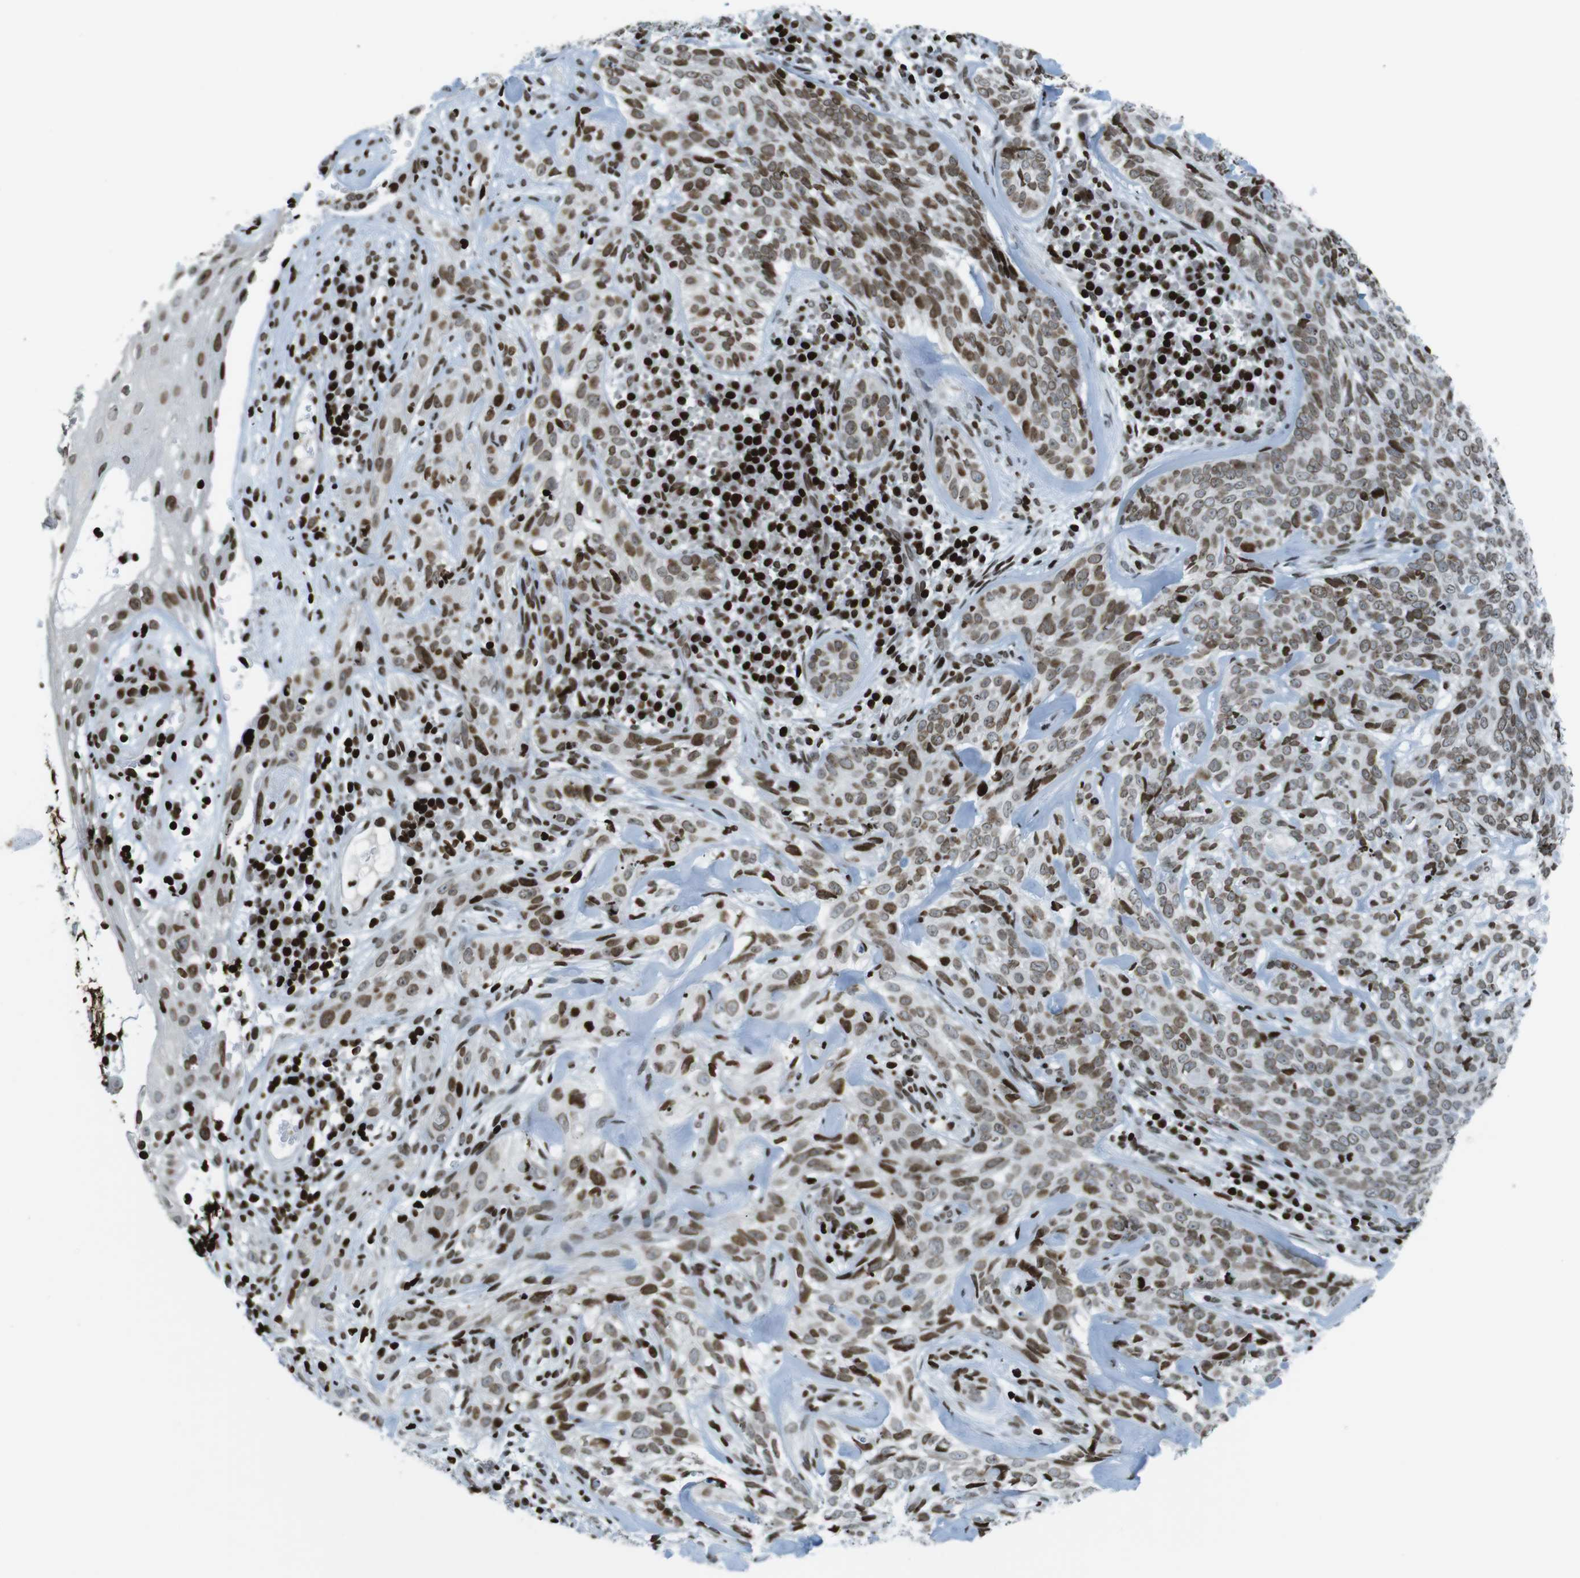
{"staining": {"intensity": "moderate", "quantity": ">75%", "location": "nuclear"}, "tissue": "skin cancer", "cell_type": "Tumor cells", "image_type": "cancer", "snomed": [{"axis": "morphology", "description": "Basal cell carcinoma"}, {"axis": "topography", "description": "Skin"}], "caption": "Immunohistochemistry of human skin cancer exhibits medium levels of moderate nuclear expression in about >75% of tumor cells.", "gene": "H2AC8", "patient": {"sex": "male", "age": 72}}